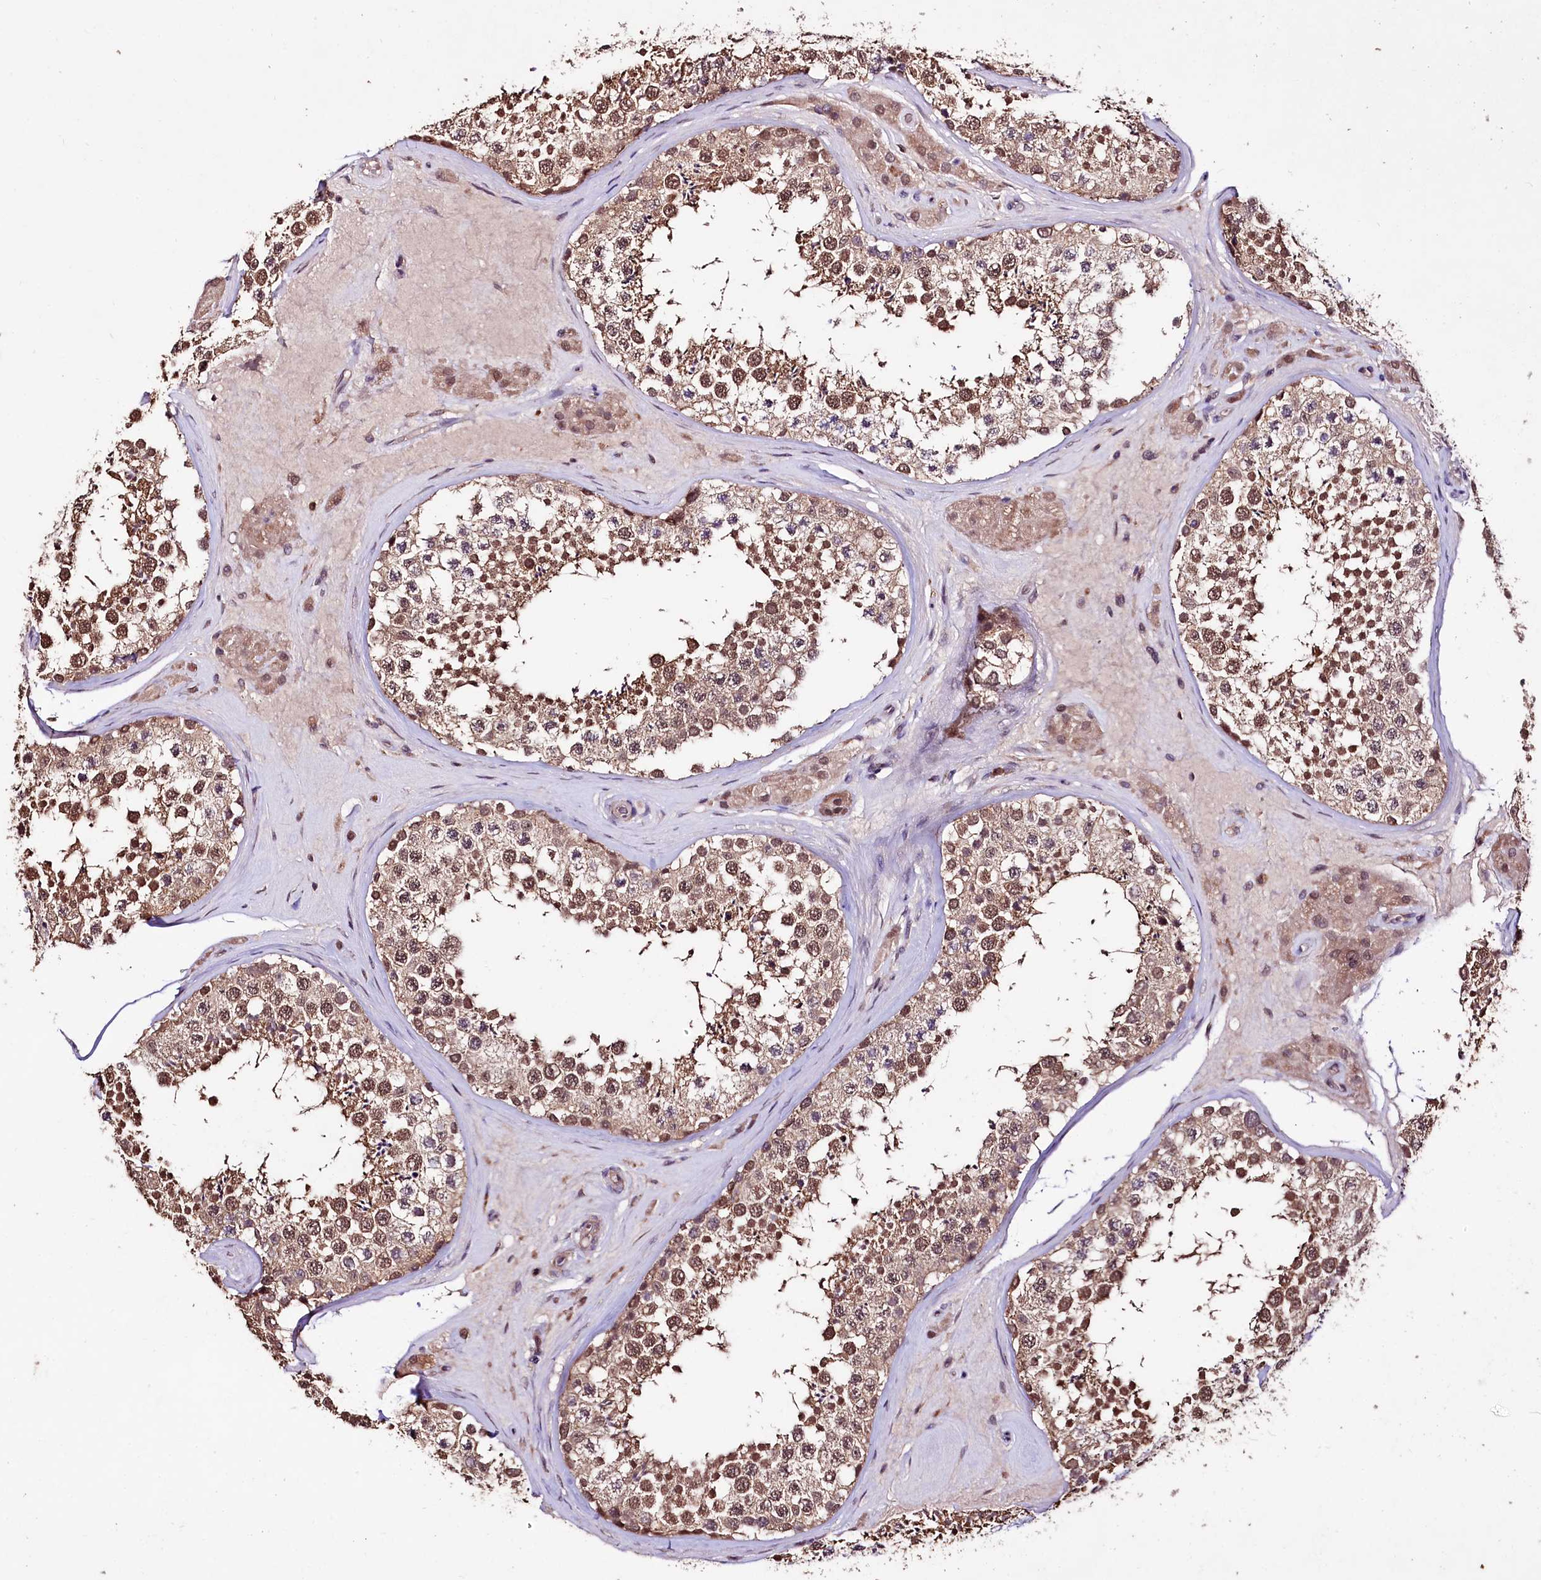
{"staining": {"intensity": "moderate", "quantity": ">75%", "location": "cytoplasmic/membranous,nuclear"}, "tissue": "testis", "cell_type": "Cells in seminiferous ducts", "image_type": "normal", "snomed": [{"axis": "morphology", "description": "Normal tissue, NOS"}, {"axis": "topography", "description": "Testis"}], "caption": "Immunohistochemistry (IHC) photomicrograph of unremarkable testis stained for a protein (brown), which reveals medium levels of moderate cytoplasmic/membranous,nuclear staining in about >75% of cells in seminiferous ducts.", "gene": "KLRB1", "patient": {"sex": "male", "age": 46}}